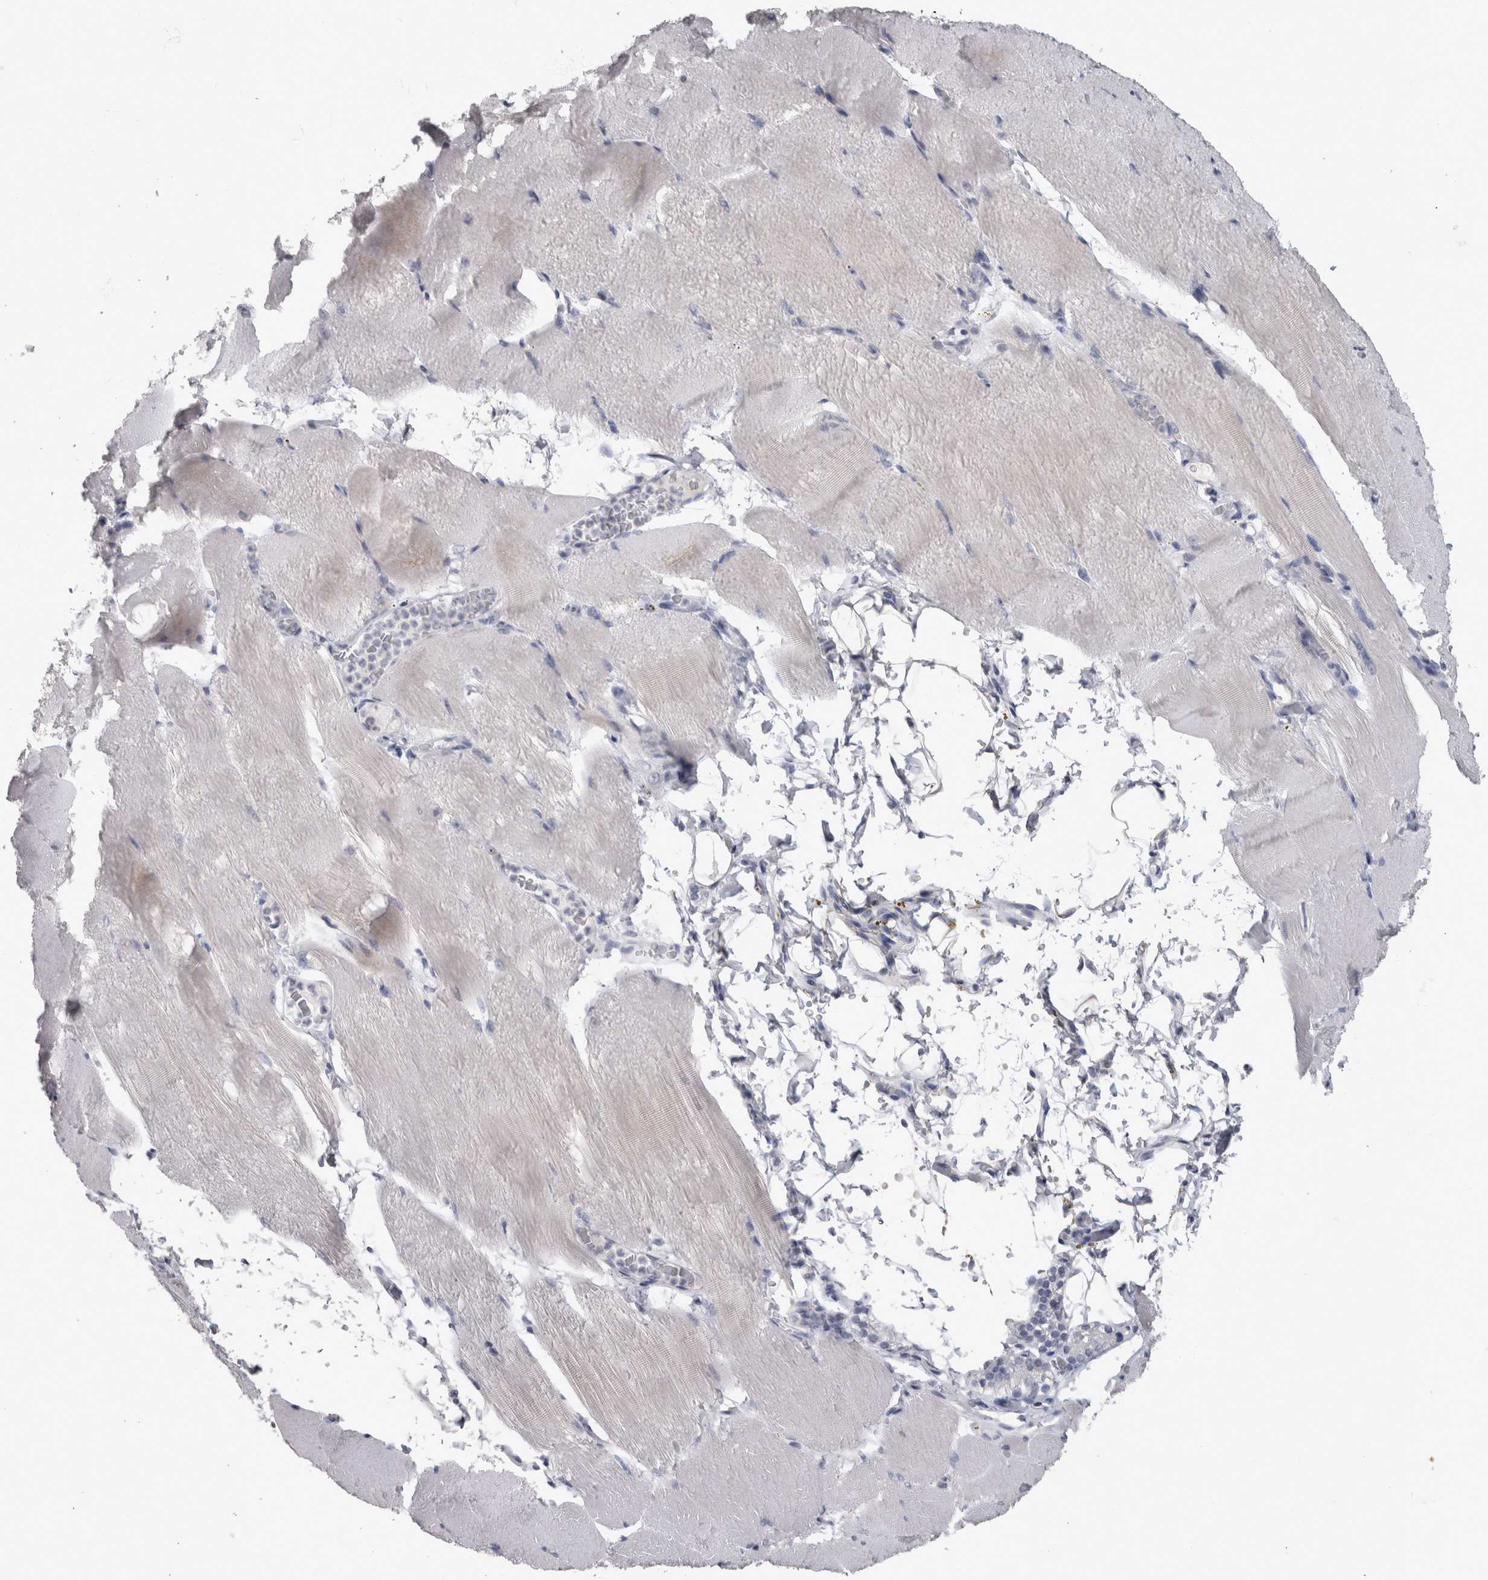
{"staining": {"intensity": "negative", "quantity": "none", "location": "none"}, "tissue": "skeletal muscle", "cell_type": "Myocytes", "image_type": "normal", "snomed": [{"axis": "morphology", "description": "Normal tissue, NOS"}, {"axis": "topography", "description": "Skeletal muscle"}, {"axis": "topography", "description": "Parathyroid gland"}], "caption": "This micrograph is of benign skeletal muscle stained with immunohistochemistry (IHC) to label a protein in brown with the nuclei are counter-stained blue. There is no expression in myocytes.", "gene": "PDX1", "patient": {"sex": "female", "age": 37}}